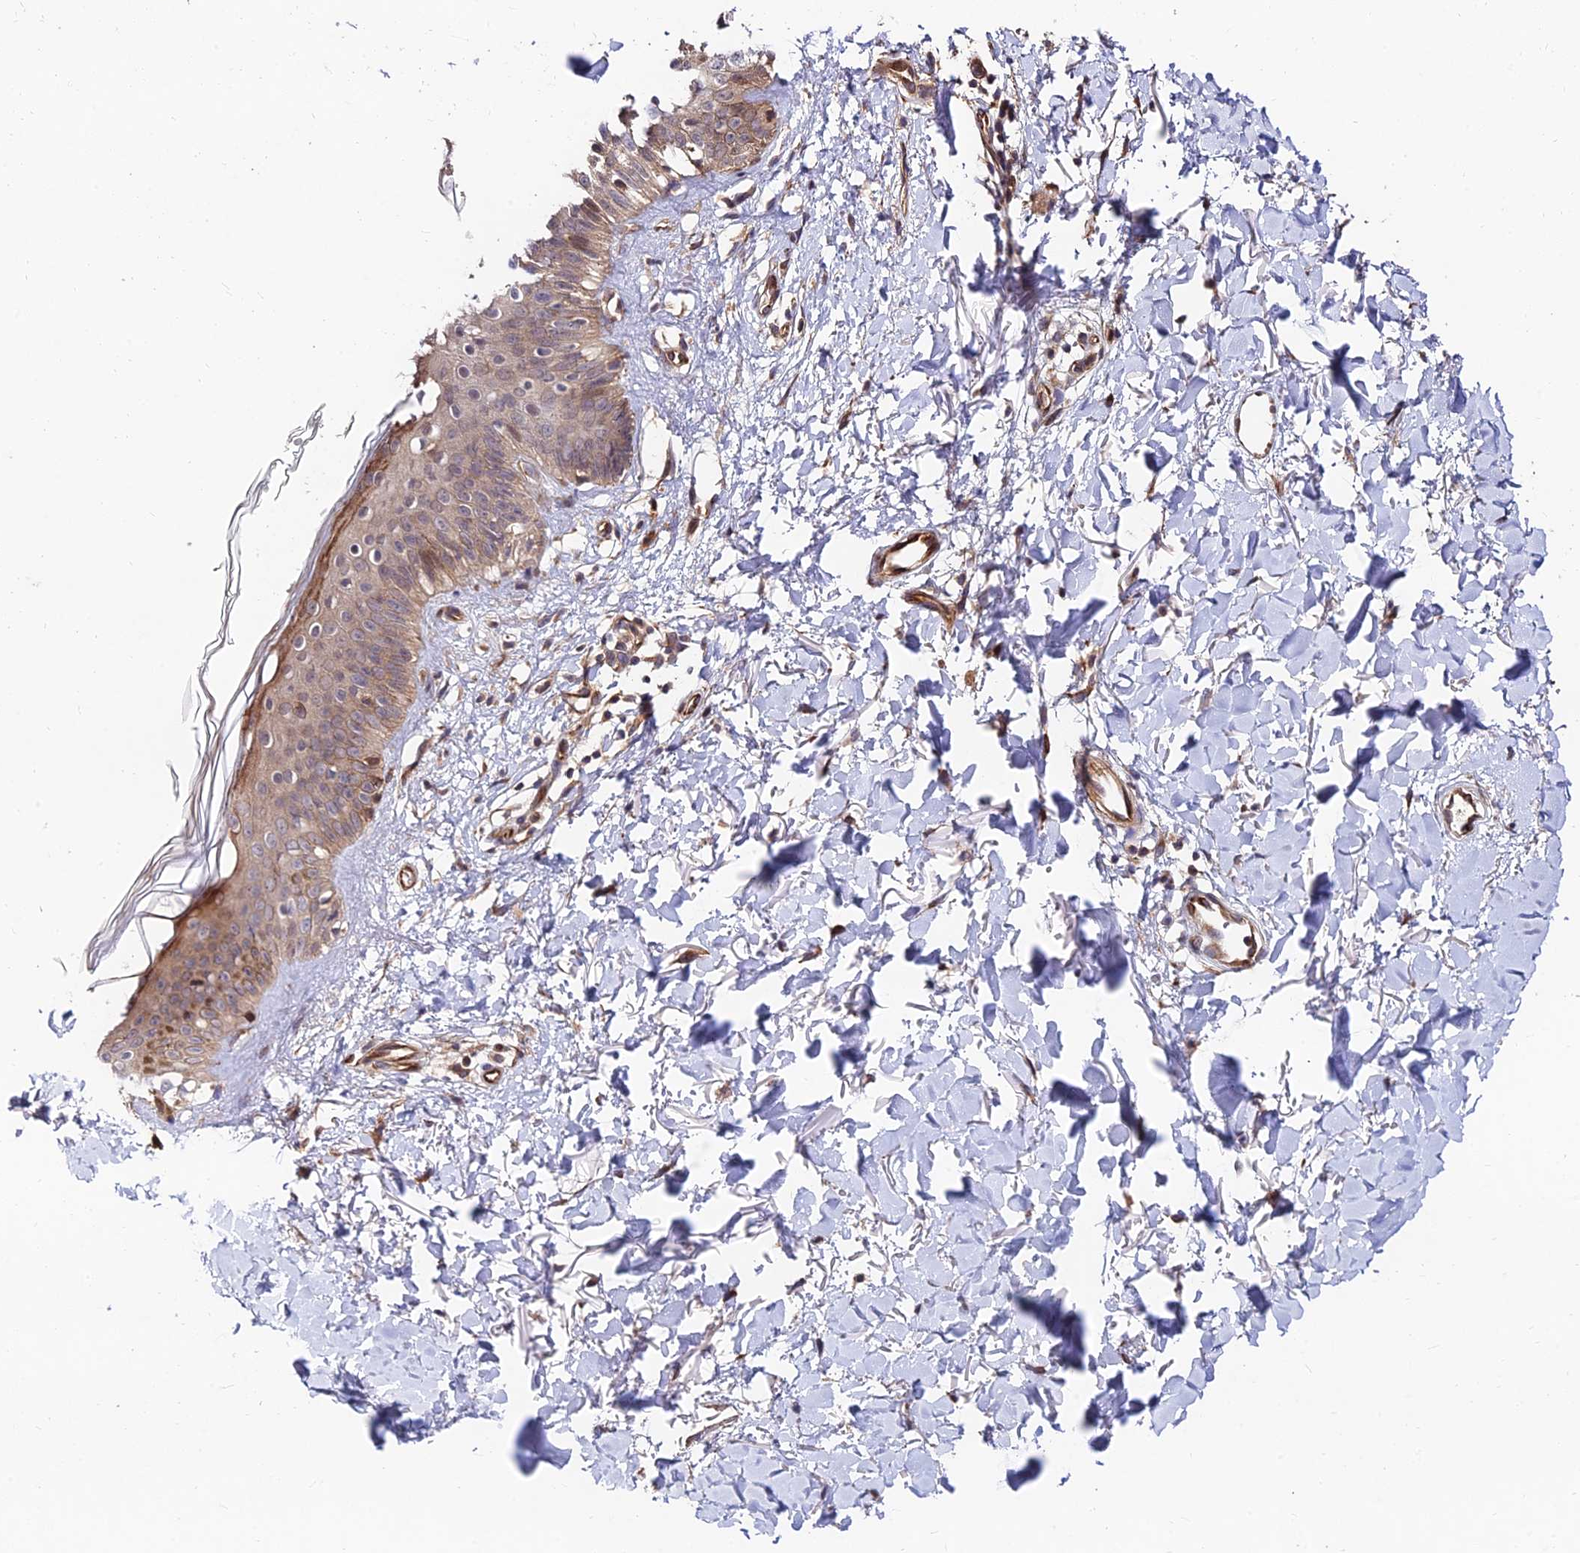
{"staining": {"intensity": "moderate", "quantity": "25%-75%", "location": "cytoplasmic/membranous"}, "tissue": "skin", "cell_type": "Fibroblasts", "image_type": "normal", "snomed": [{"axis": "morphology", "description": "Normal tissue, NOS"}, {"axis": "topography", "description": "Skin"}], "caption": "Moderate cytoplasmic/membranous staining for a protein is seen in about 25%-75% of fibroblasts of unremarkable skin using IHC.", "gene": "MKKS", "patient": {"sex": "female", "age": 58}}